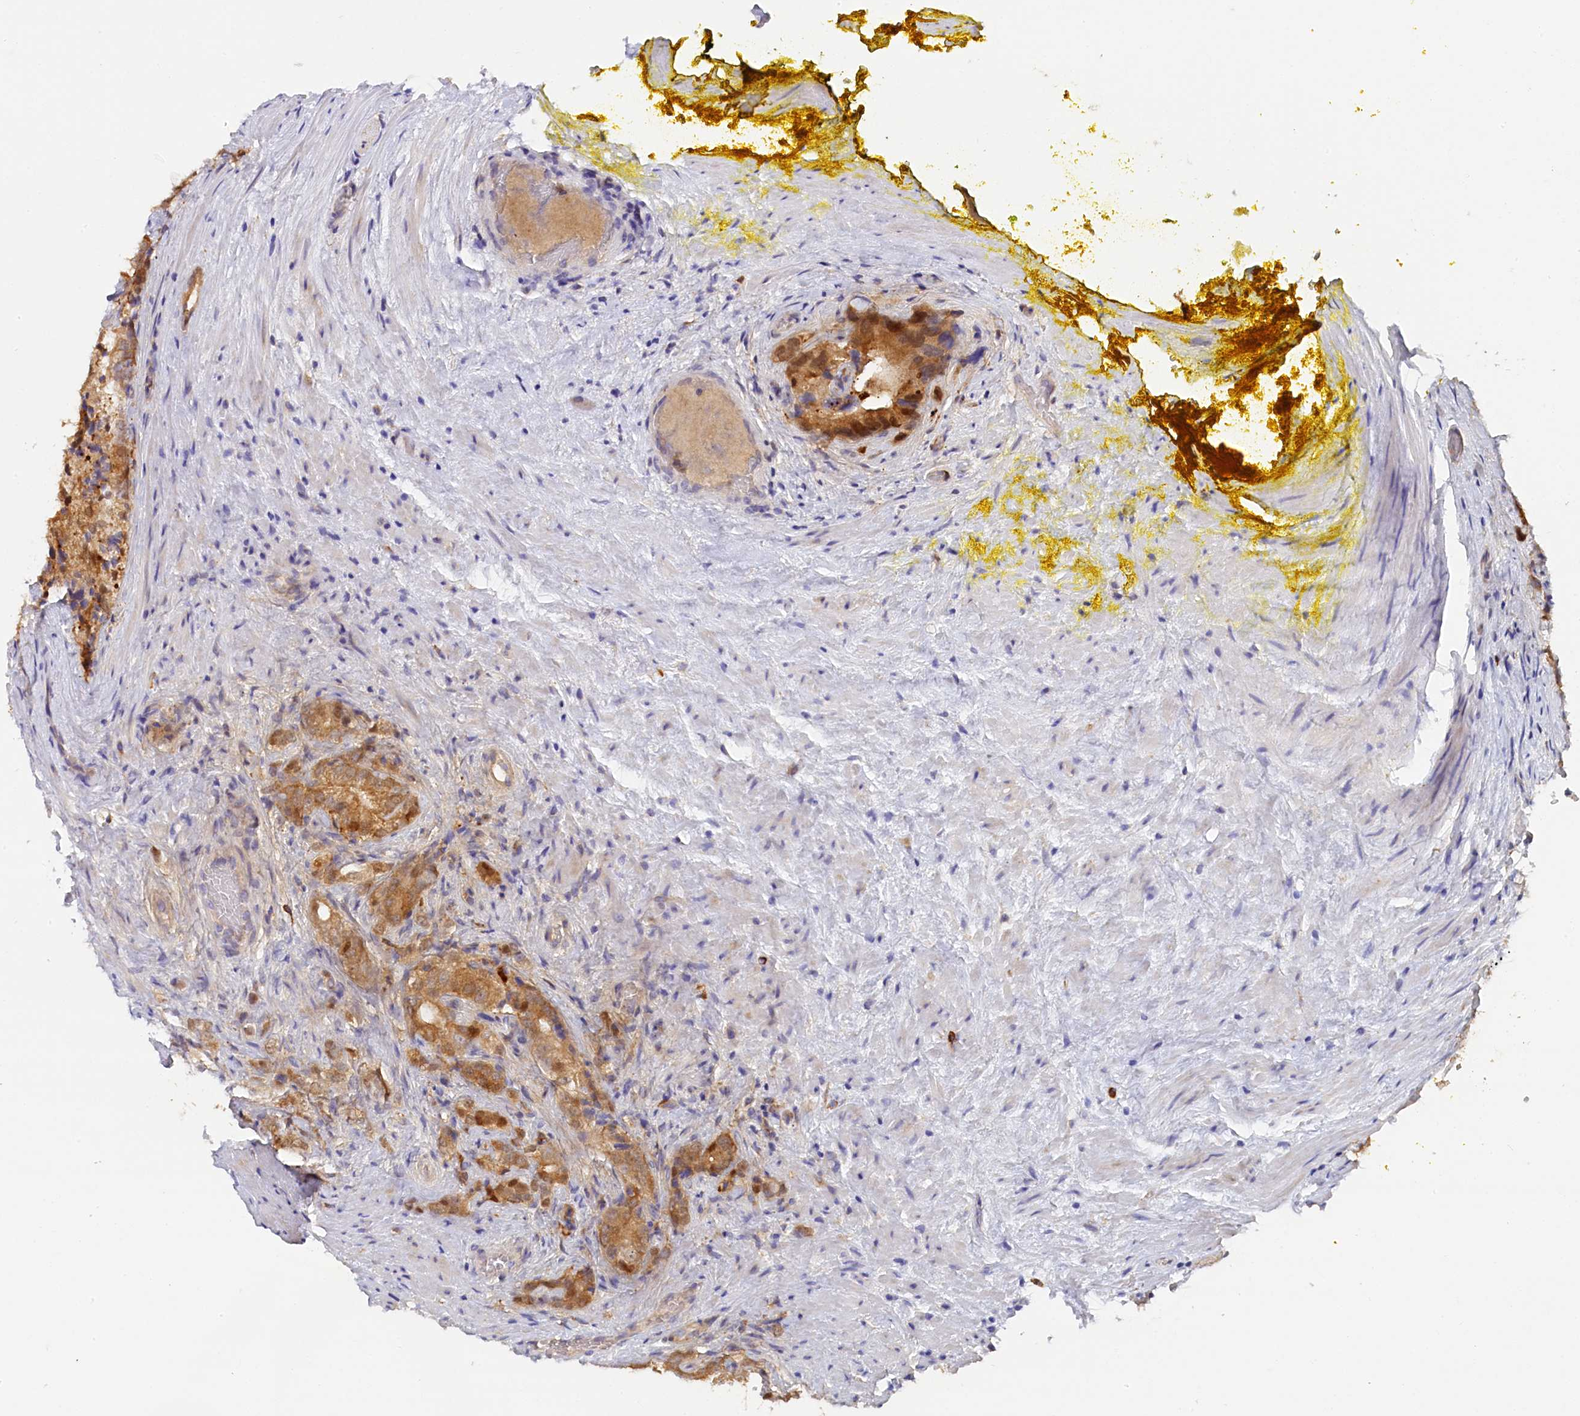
{"staining": {"intensity": "moderate", "quantity": ">75%", "location": "cytoplasmic/membranous"}, "tissue": "prostate cancer", "cell_type": "Tumor cells", "image_type": "cancer", "snomed": [{"axis": "morphology", "description": "Adenocarcinoma, Low grade"}, {"axis": "topography", "description": "Prostate"}], "caption": "Prostate cancer (adenocarcinoma (low-grade)) tissue shows moderate cytoplasmic/membranous staining in approximately >75% of tumor cells, visualized by immunohistochemistry.", "gene": "KATNB1", "patient": {"sex": "male", "age": 71}}